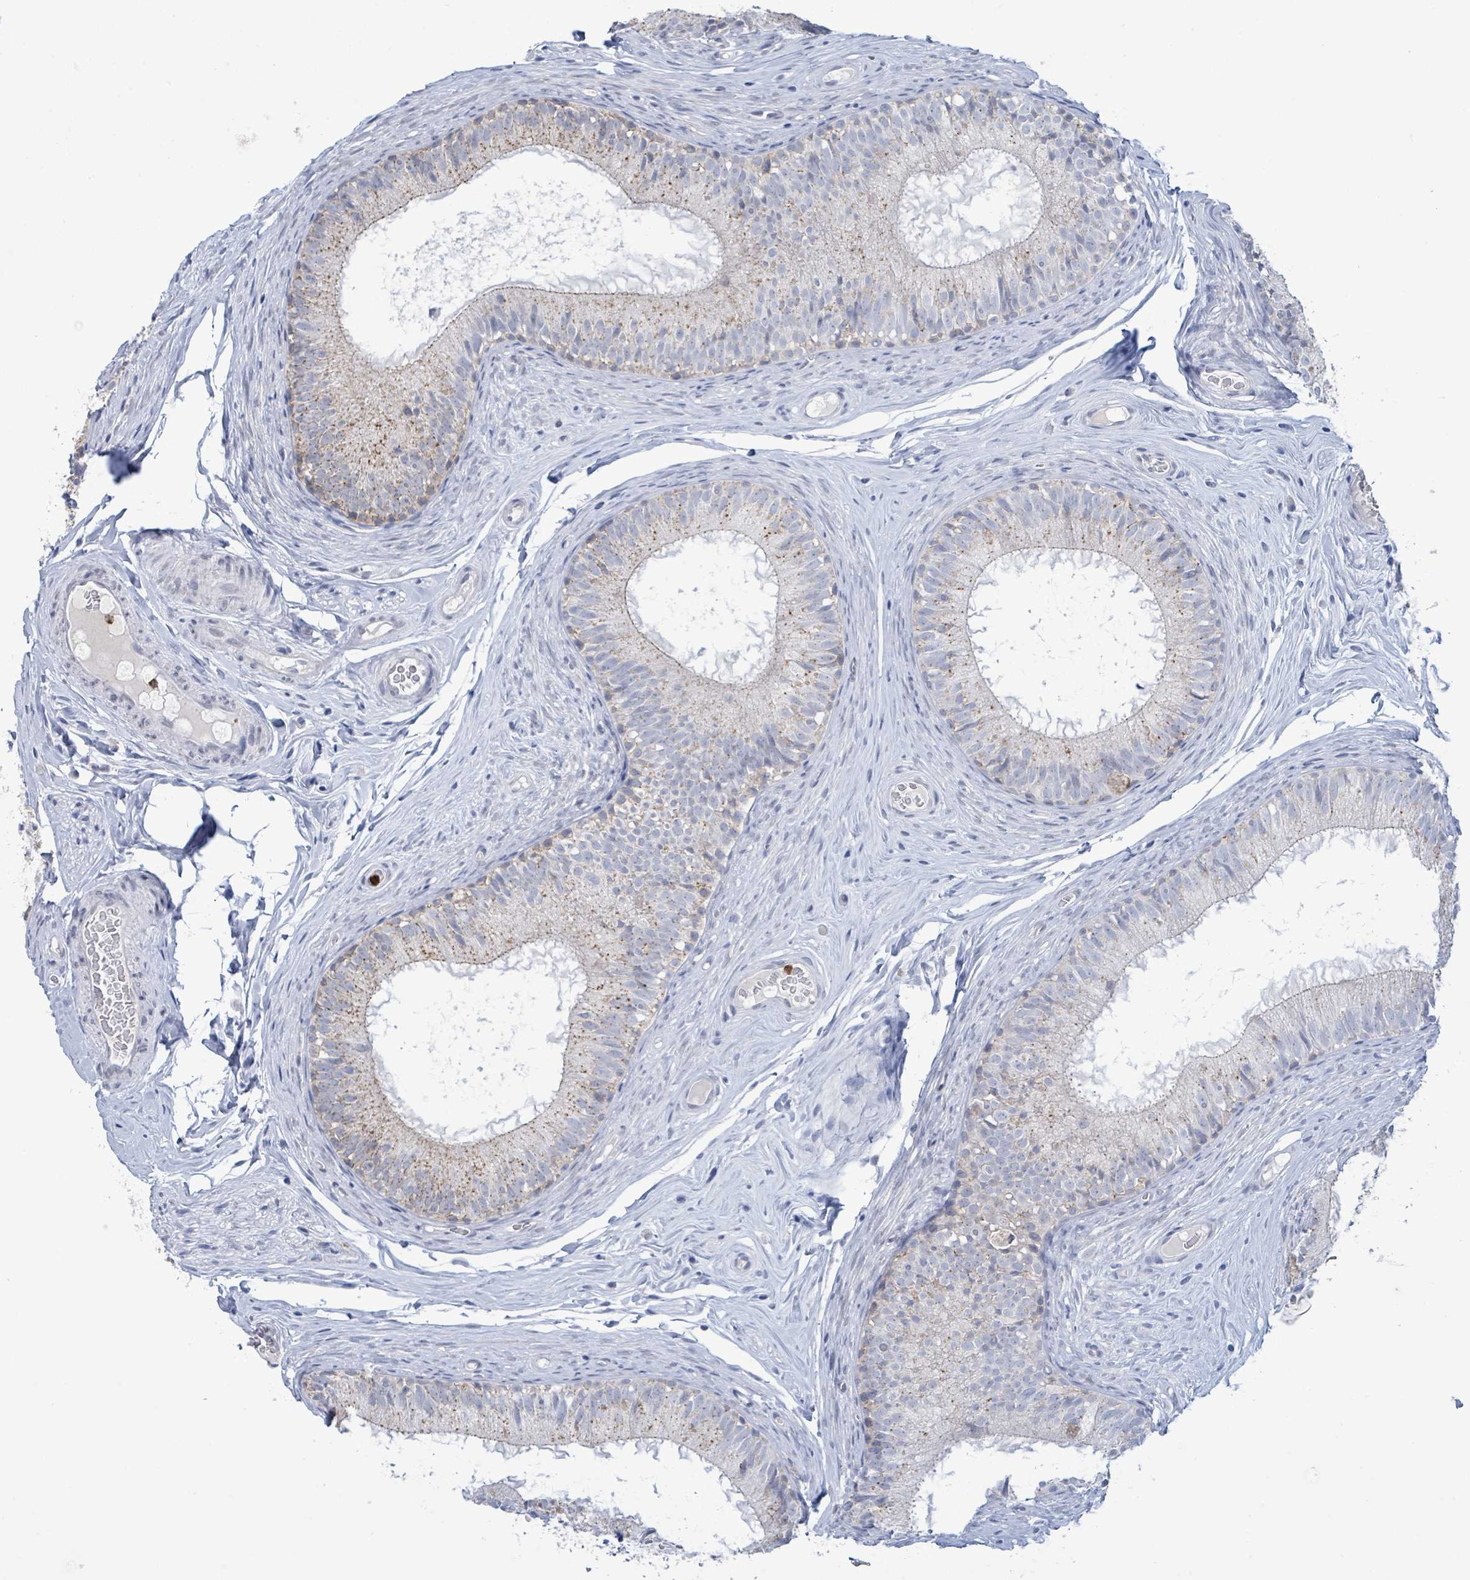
{"staining": {"intensity": "strong", "quantity": "<25%", "location": "cytoplasmic/membranous"}, "tissue": "epididymis", "cell_type": "Glandular cells", "image_type": "normal", "snomed": [{"axis": "morphology", "description": "Normal tissue, NOS"}, {"axis": "topography", "description": "Epididymis"}], "caption": "DAB immunohistochemical staining of unremarkable human epididymis reveals strong cytoplasmic/membranous protein expression in about <25% of glandular cells. (Stains: DAB in brown, nuclei in blue, Microscopy: brightfield microscopy at high magnification).", "gene": "LCLAT1", "patient": {"sex": "male", "age": 25}}